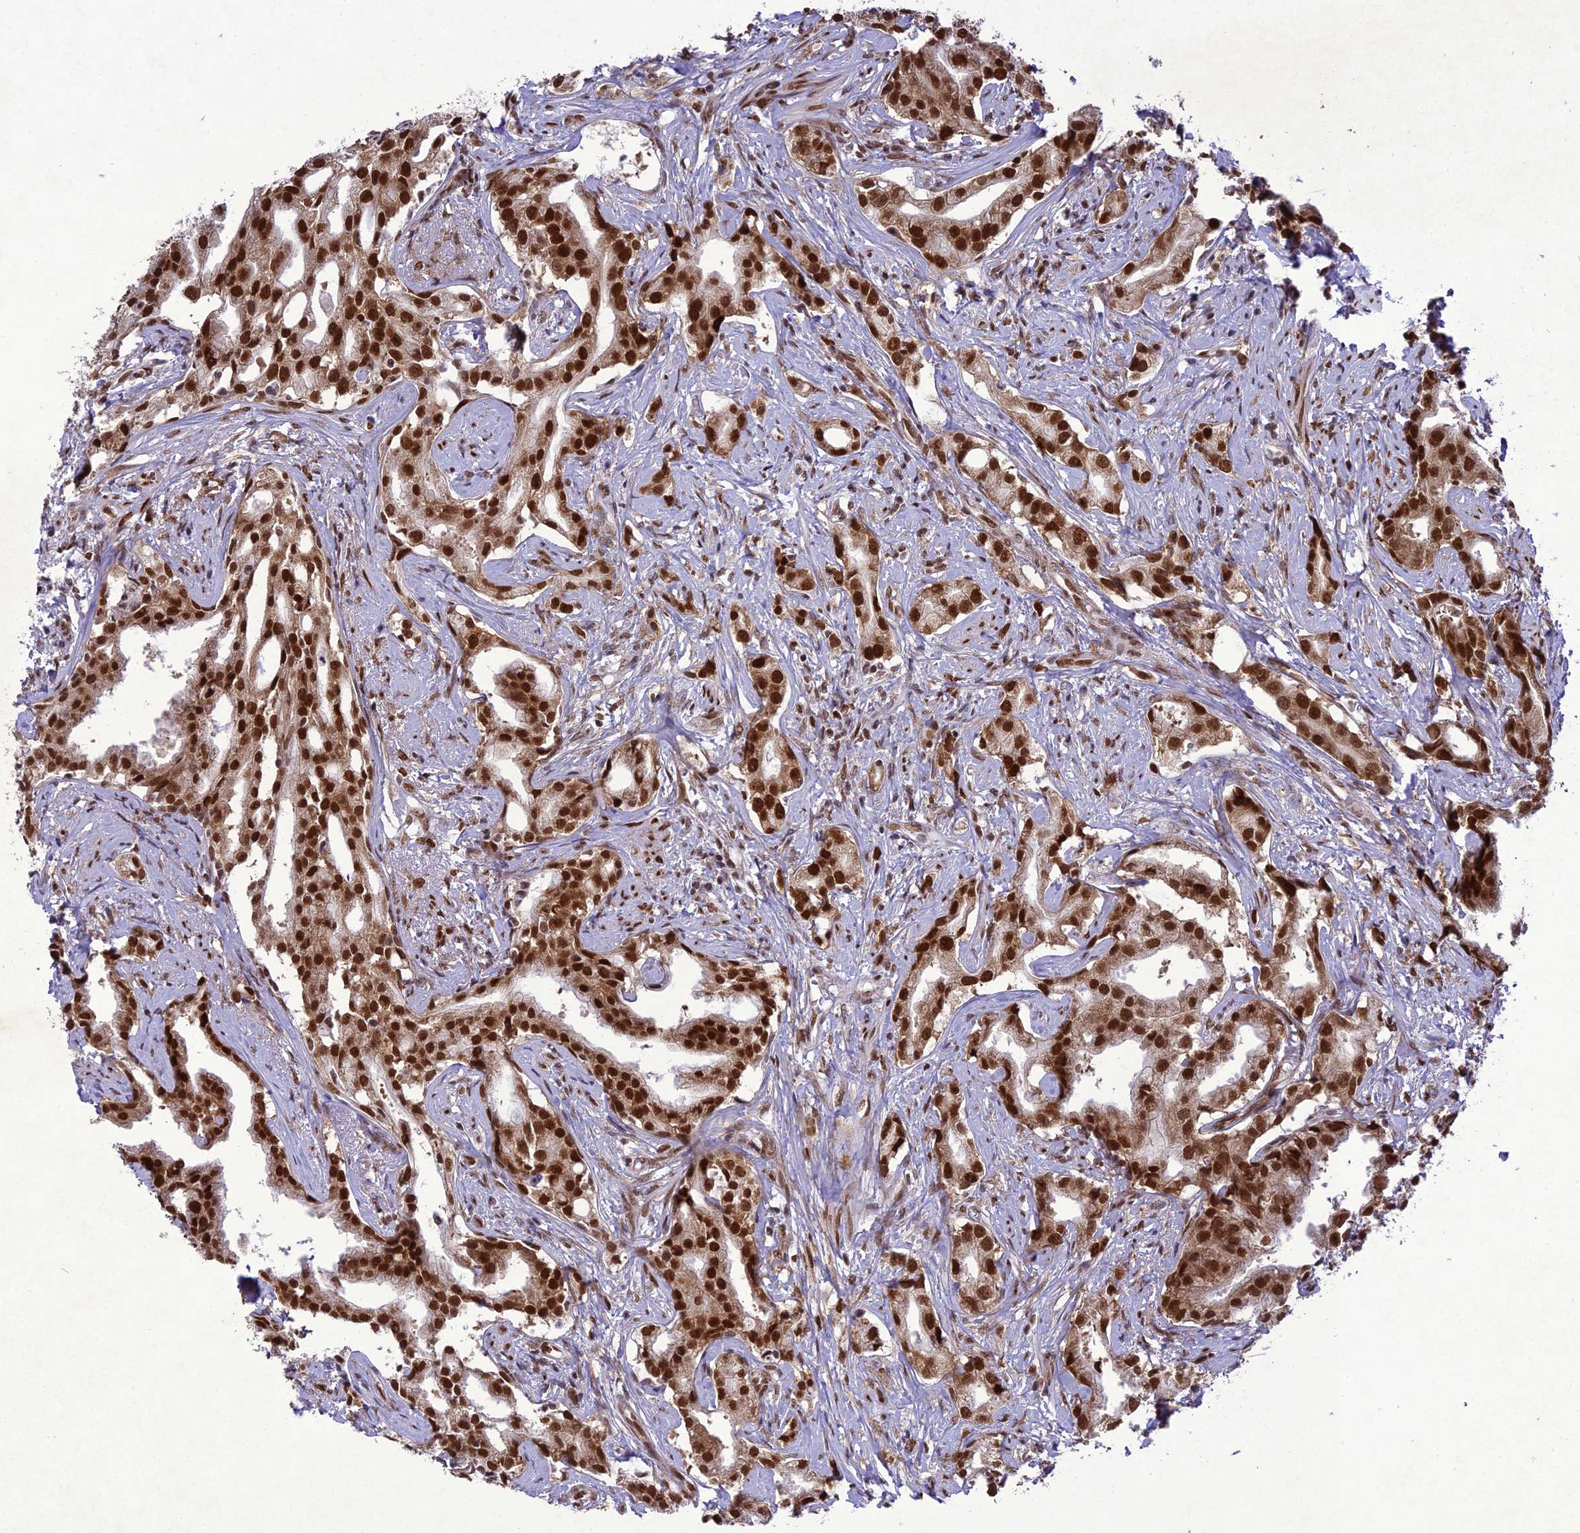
{"staining": {"intensity": "strong", "quantity": ">75%", "location": "nuclear"}, "tissue": "prostate cancer", "cell_type": "Tumor cells", "image_type": "cancer", "snomed": [{"axis": "morphology", "description": "Adenocarcinoma, High grade"}, {"axis": "topography", "description": "Prostate"}], "caption": "Immunohistochemistry (DAB (3,3'-diaminobenzidine)) staining of human prostate high-grade adenocarcinoma demonstrates strong nuclear protein expression in approximately >75% of tumor cells.", "gene": "DDX1", "patient": {"sex": "male", "age": 67}}